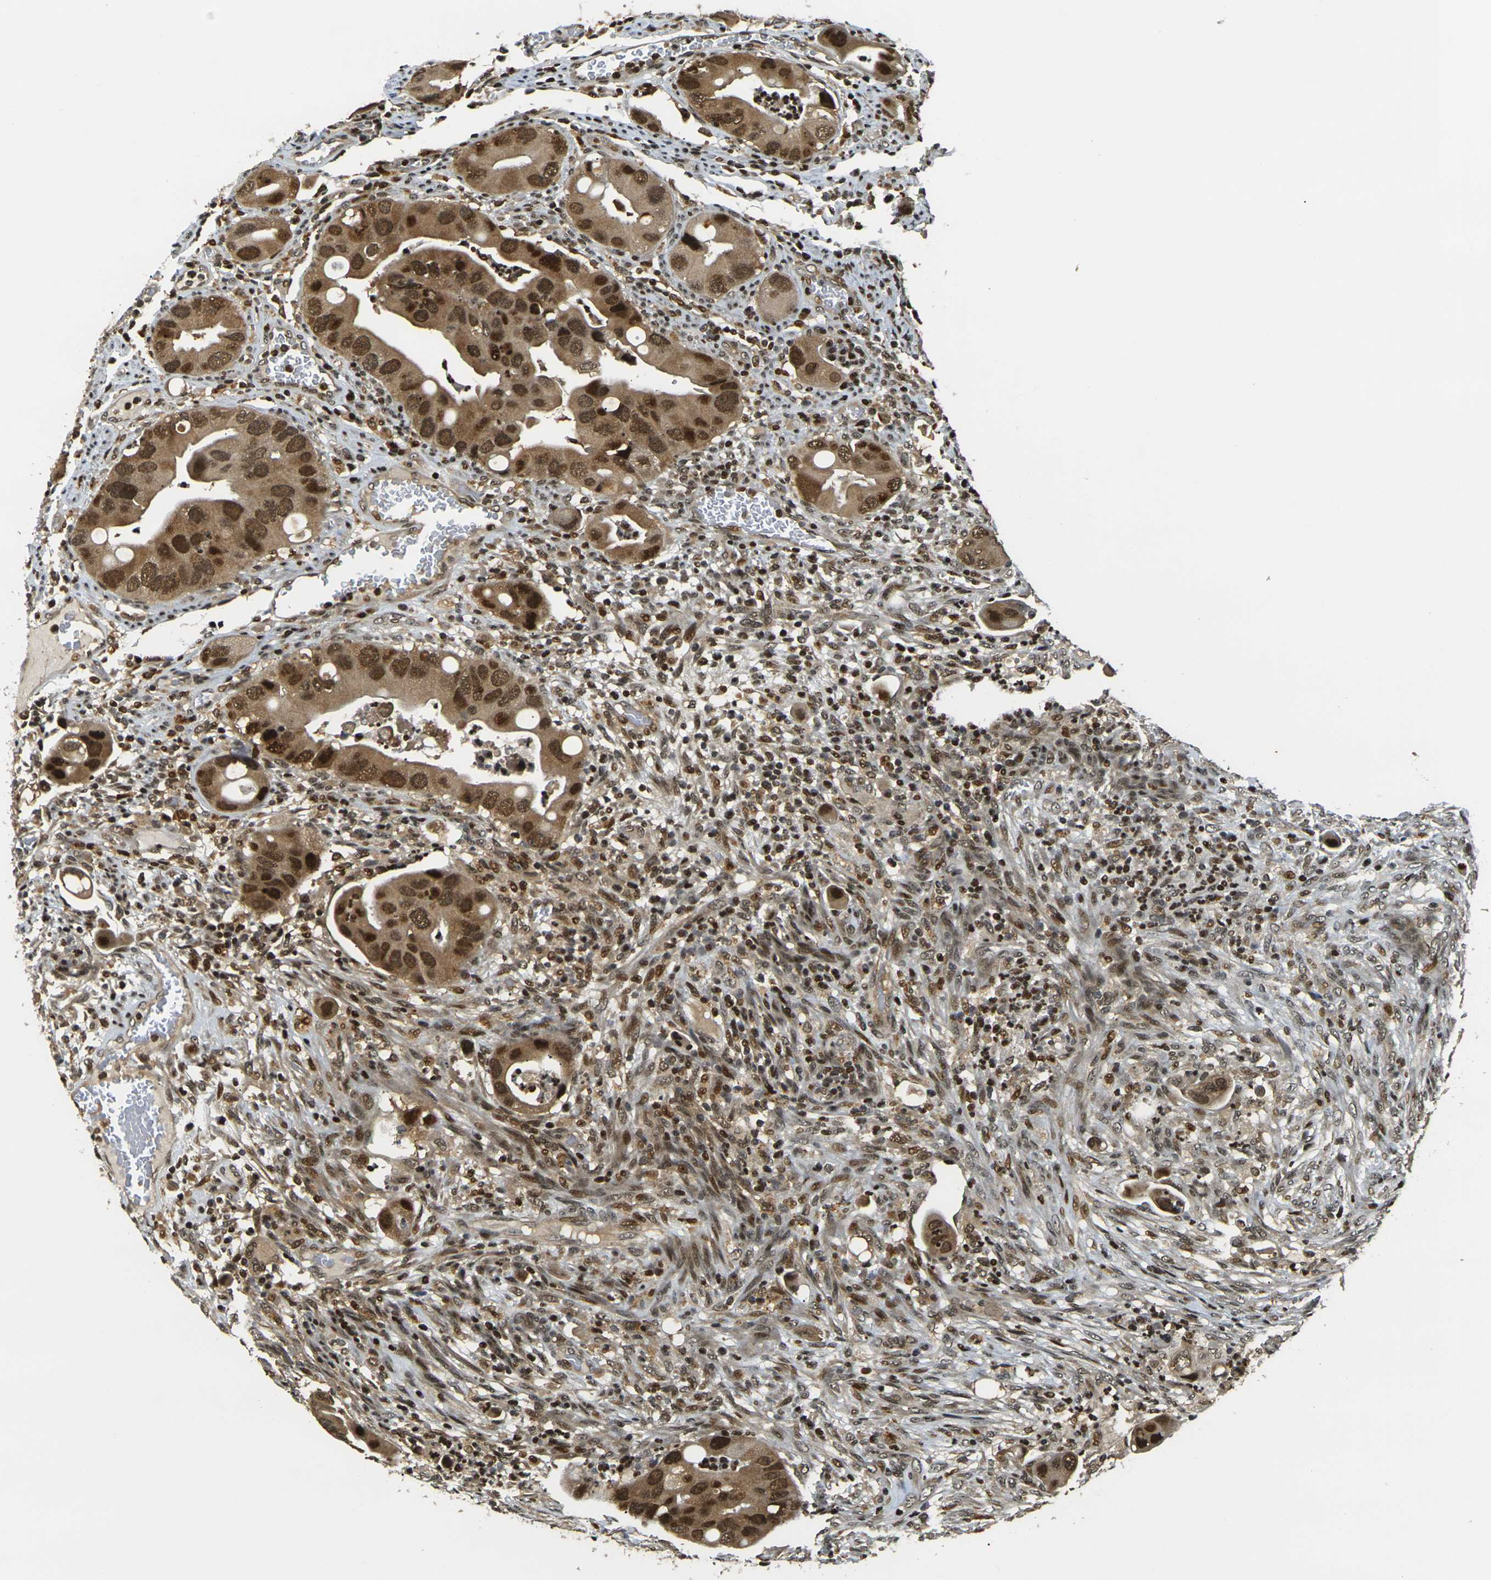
{"staining": {"intensity": "strong", "quantity": ">75%", "location": "cytoplasmic/membranous,nuclear"}, "tissue": "colorectal cancer", "cell_type": "Tumor cells", "image_type": "cancer", "snomed": [{"axis": "morphology", "description": "Adenocarcinoma, NOS"}, {"axis": "topography", "description": "Rectum"}], "caption": "DAB (3,3'-diaminobenzidine) immunohistochemical staining of adenocarcinoma (colorectal) reveals strong cytoplasmic/membranous and nuclear protein expression in approximately >75% of tumor cells. (DAB (3,3'-diaminobenzidine) IHC, brown staining for protein, blue staining for nuclei).", "gene": "ACTL6A", "patient": {"sex": "female", "age": 57}}